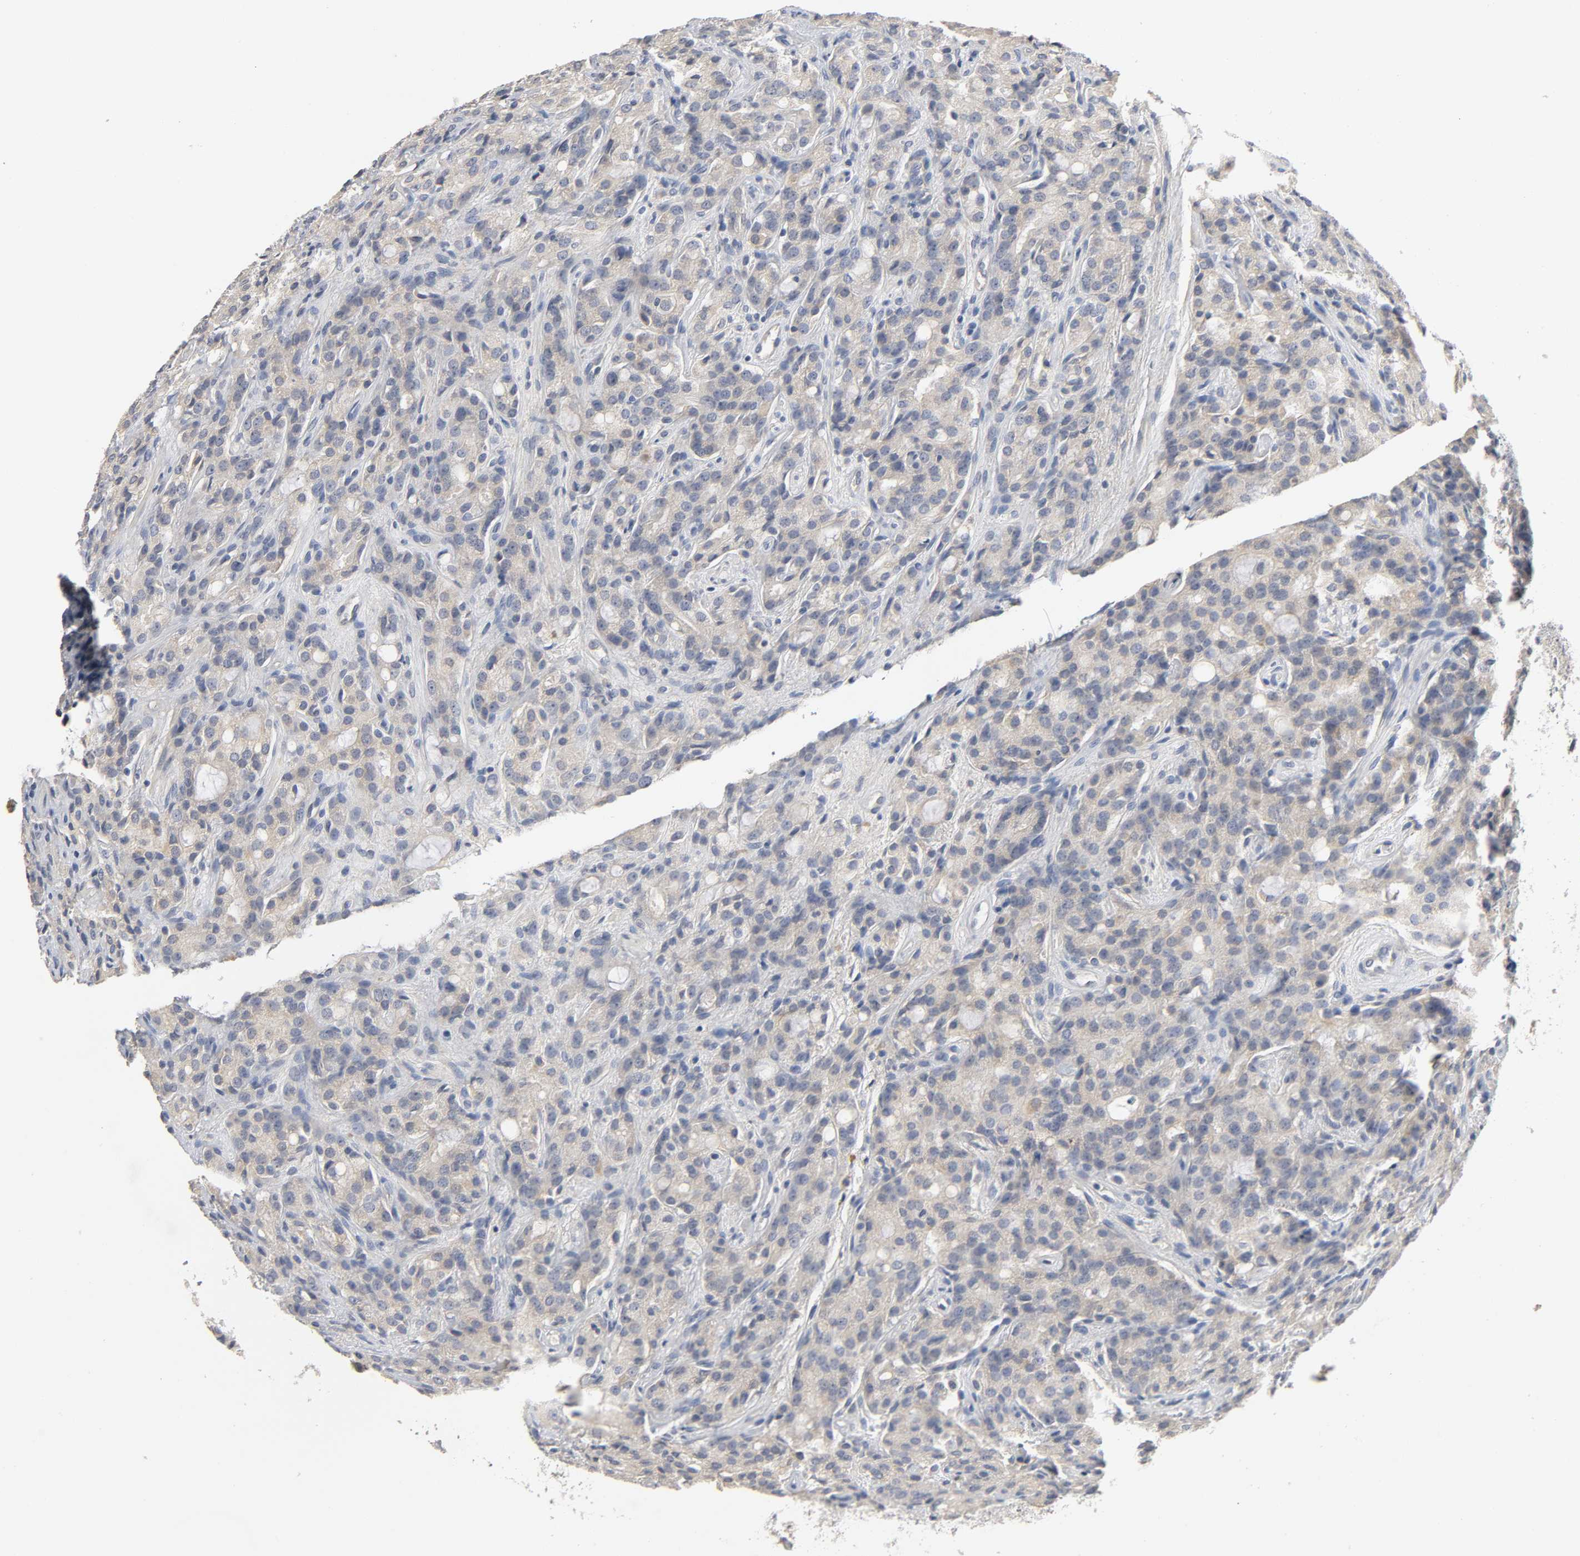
{"staining": {"intensity": "weak", "quantity": "25%-75%", "location": "cytoplasmic/membranous"}, "tissue": "prostate cancer", "cell_type": "Tumor cells", "image_type": "cancer", "snomed": [{"axis": "morphology", "description": "Adenocarcinoma, High grade"}, {"axis": "topography", "description": "Prostate"}], "caption": "Prostate high-grade adenocarcinoma was stained to show a protein in brown. There is low levels of weak cytoplasmic/membranous expression in about 25%-75% of tumor cells. The protein of interest is stained brown, and the nuclei are stained in blue (DAB (3,3'-diaminobenzidine) IHC with brightfield microscopy, high magnification).", "gene": "SLC10A2", "patient": {"sex": "male", "age": 72}}